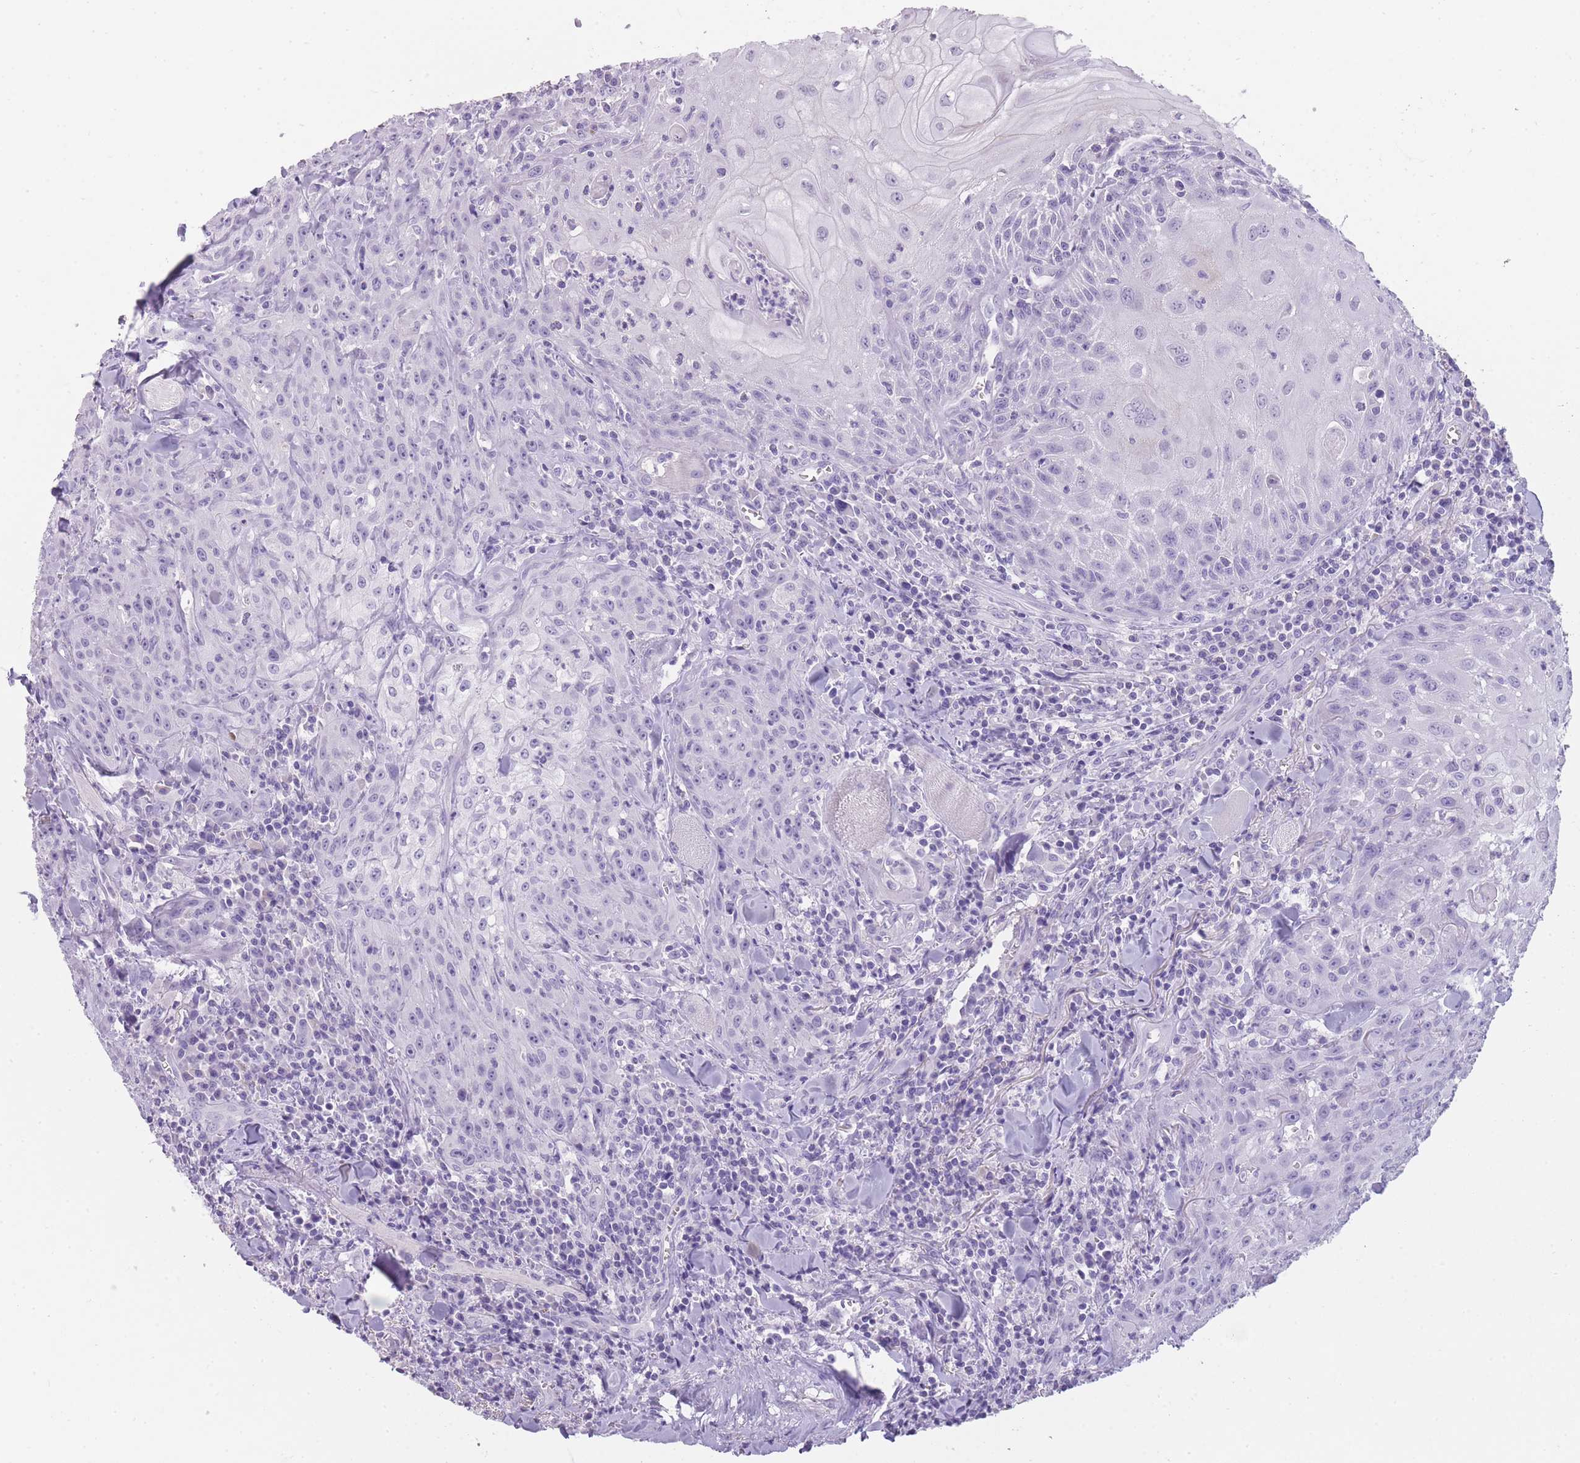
{"staining": {"intensity": "negative", "quantity": "none", "location": "none"}, "tissue": "head and neck cancer", "cell_type": "Tumor cells", "image_type": "cancer", "snomed": [{"axis": "morphology", "description": "Normal tissue, NOS"}, {"axis": "morphology", "description": "Squamous cell carcinoma, NOS"}, {"axis": "topography", "description": "Oral tissue"}, {"axis": "topography", "description": "Head-Neck"}], "caption": "Immunohistochemistry (IHC) of squamous cell carcinoma (head and neck) exhibits no staining in tumor cells.", "gene": "TCP11", "patient": {"sex": "female", "age": 70}}